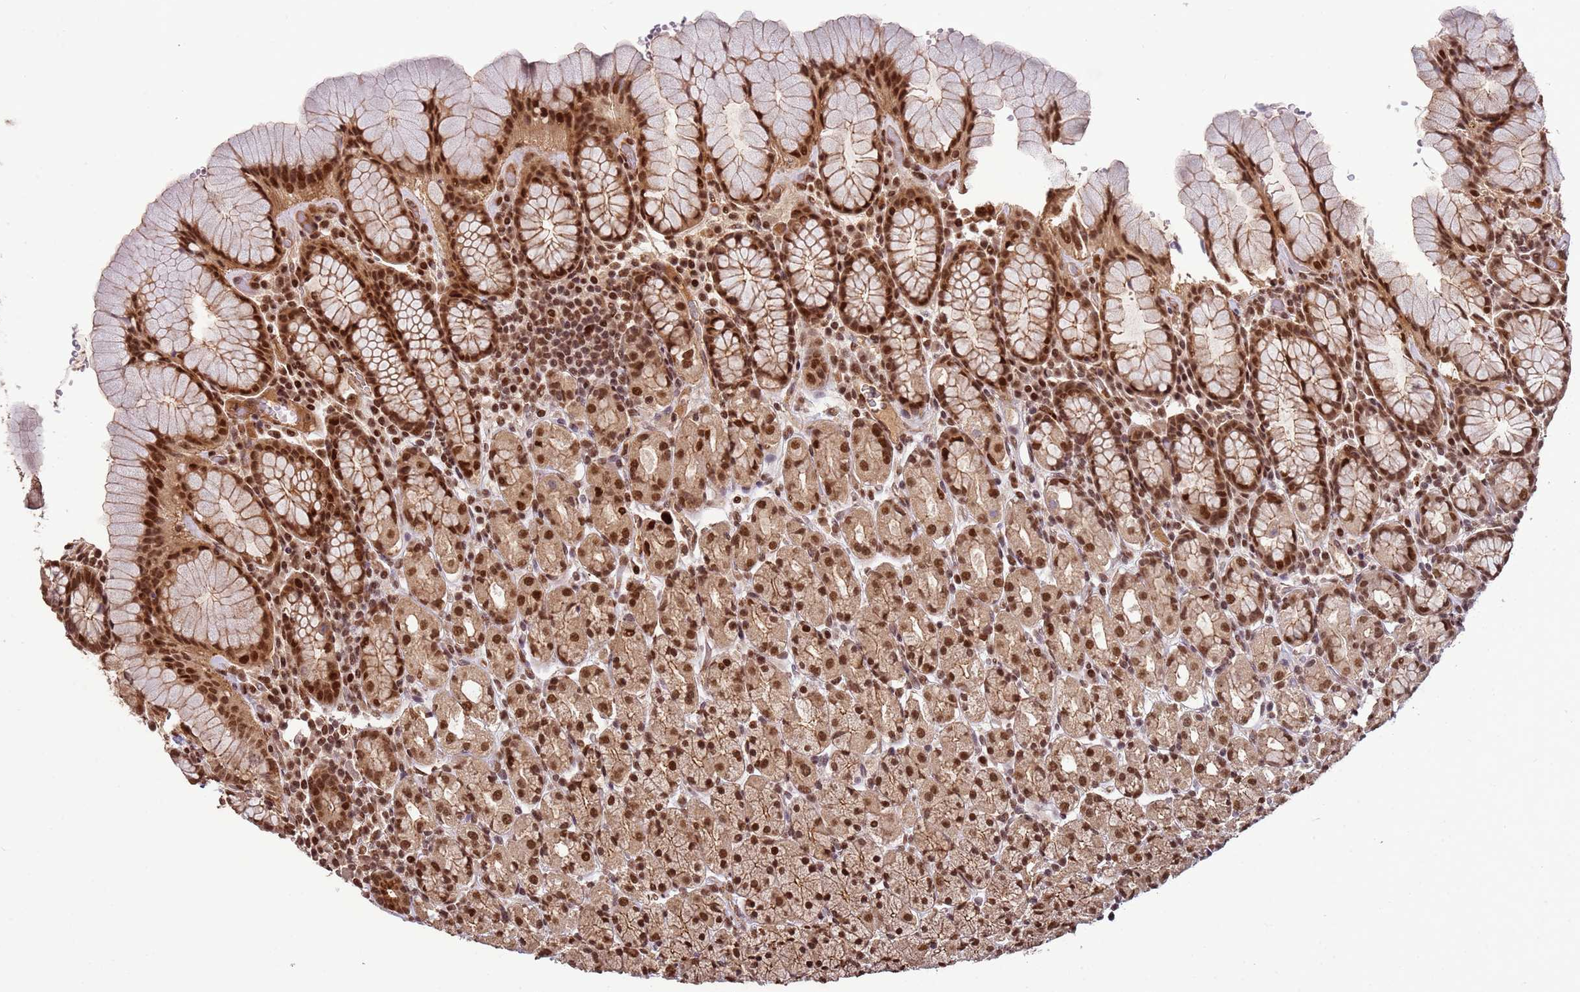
{"staining": {"intensity": "strong", "quantity": ">75%", "location": "nuclear"}, "tissue": "stomach", "cell_type": "Glandular cells", "image_type": "normal", "snomed": [{"axis": "morphology", "description": "Normal tissue, NOS"}, {"axis": "topography", "description": "Stomach, upper"}, {"axis": "topography", "description": "Stomach"}], "caption": "Glandular cells show high levels of strong nuclear positivity in approximately >75% of cells in benign human stomach.", "gene": "ZBTB12", "patient": {"sex": "male", "age": 62}}